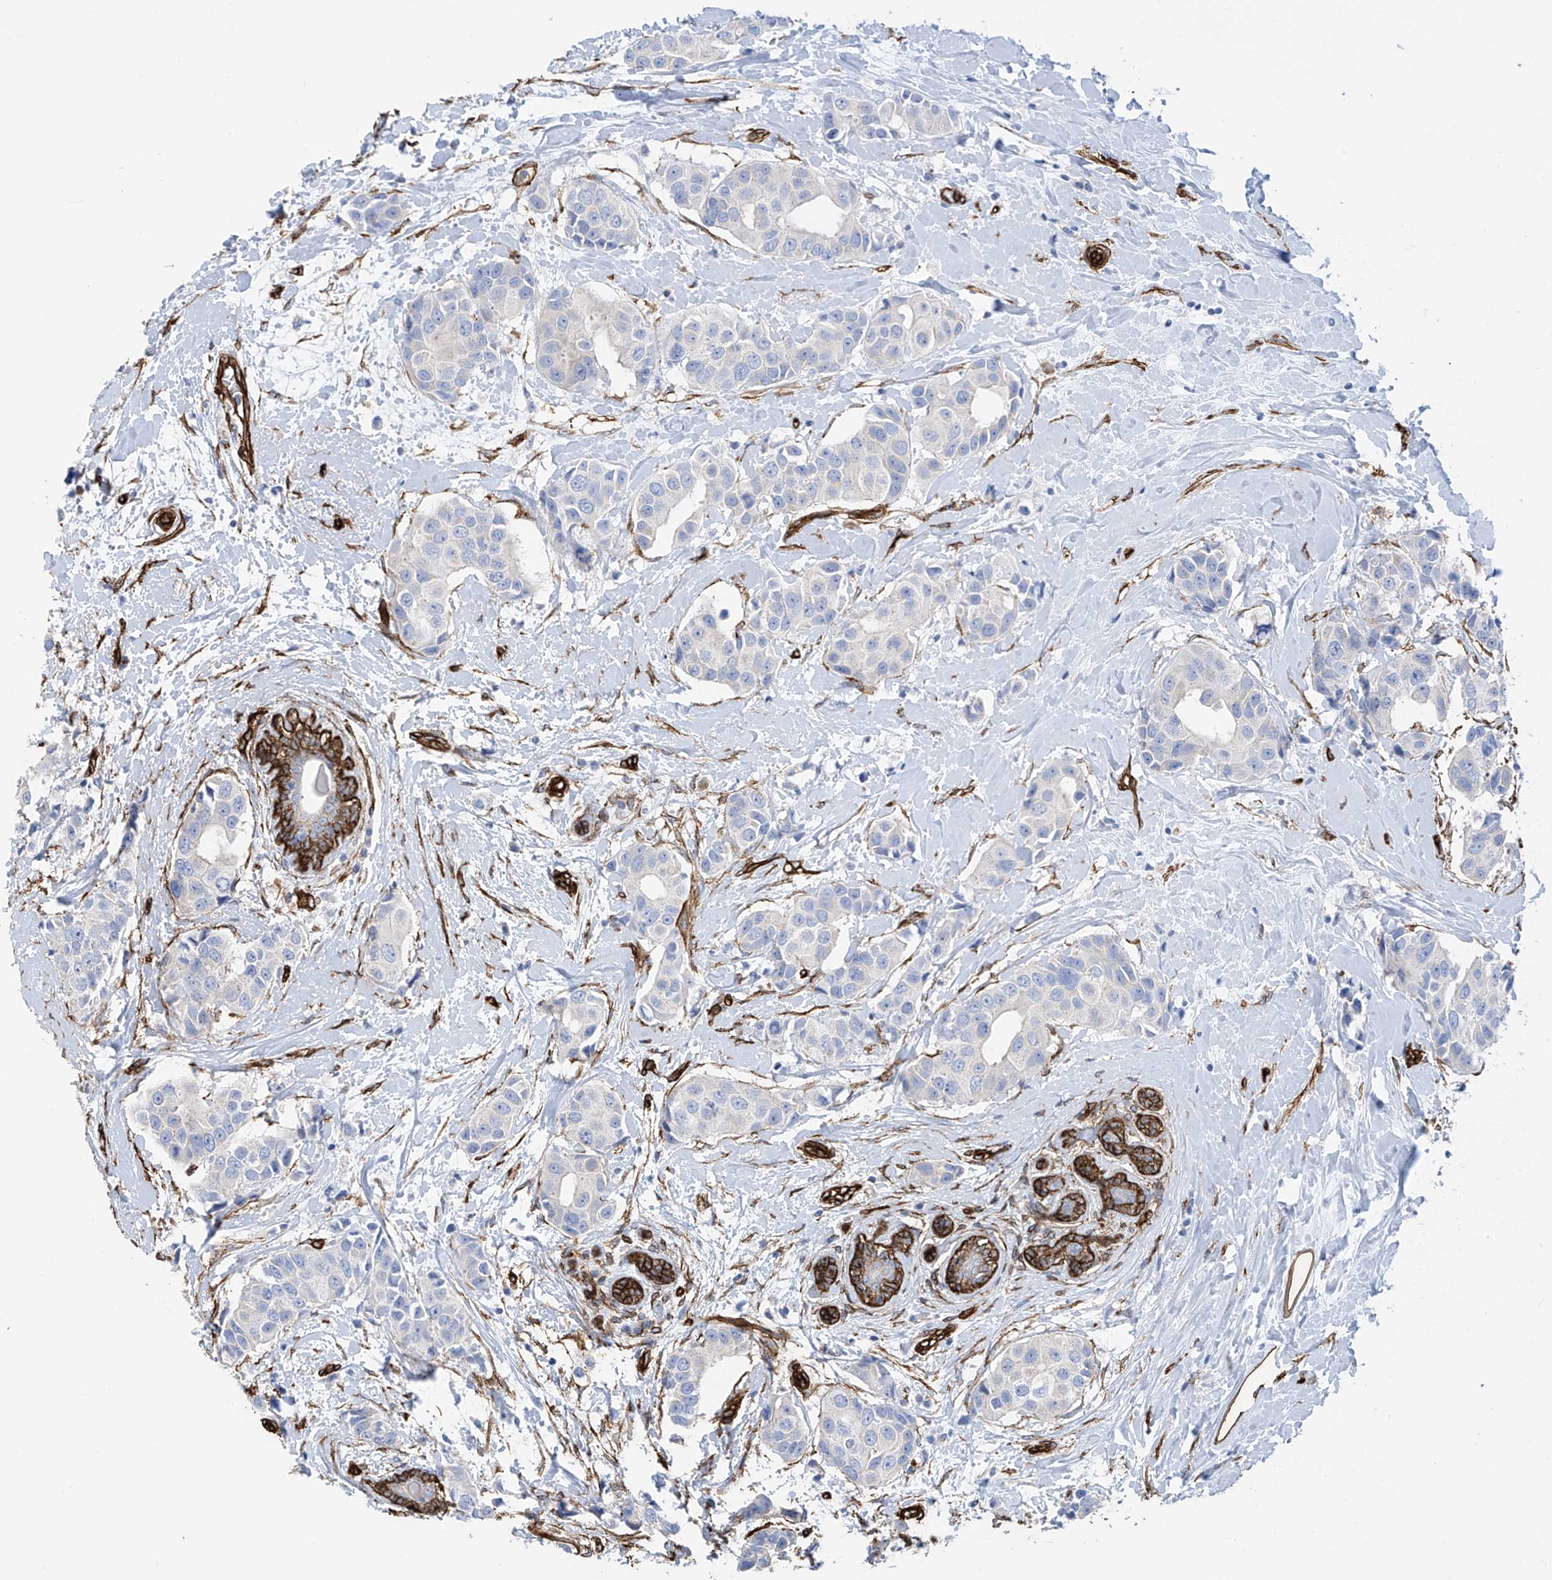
{"staining": {"intensity": "negative", "quantity": "none", "location": "none"}, "tissue": "breast cancer", "cell_type": "Tumor cells", "image_type": "cancer", "snomed": [{"axis": "morphology", "description": "Normal tissue, NOS"}, {"axis": "morphology", "description": "Duct carcinoma"}, {"axis": "topography", "description": "Breast"}], "caption": "Tumor cells show no significant protein expression in breast cancer.", "gene": "UBTD1", "patient": {"sex": "female", "age": 39}}